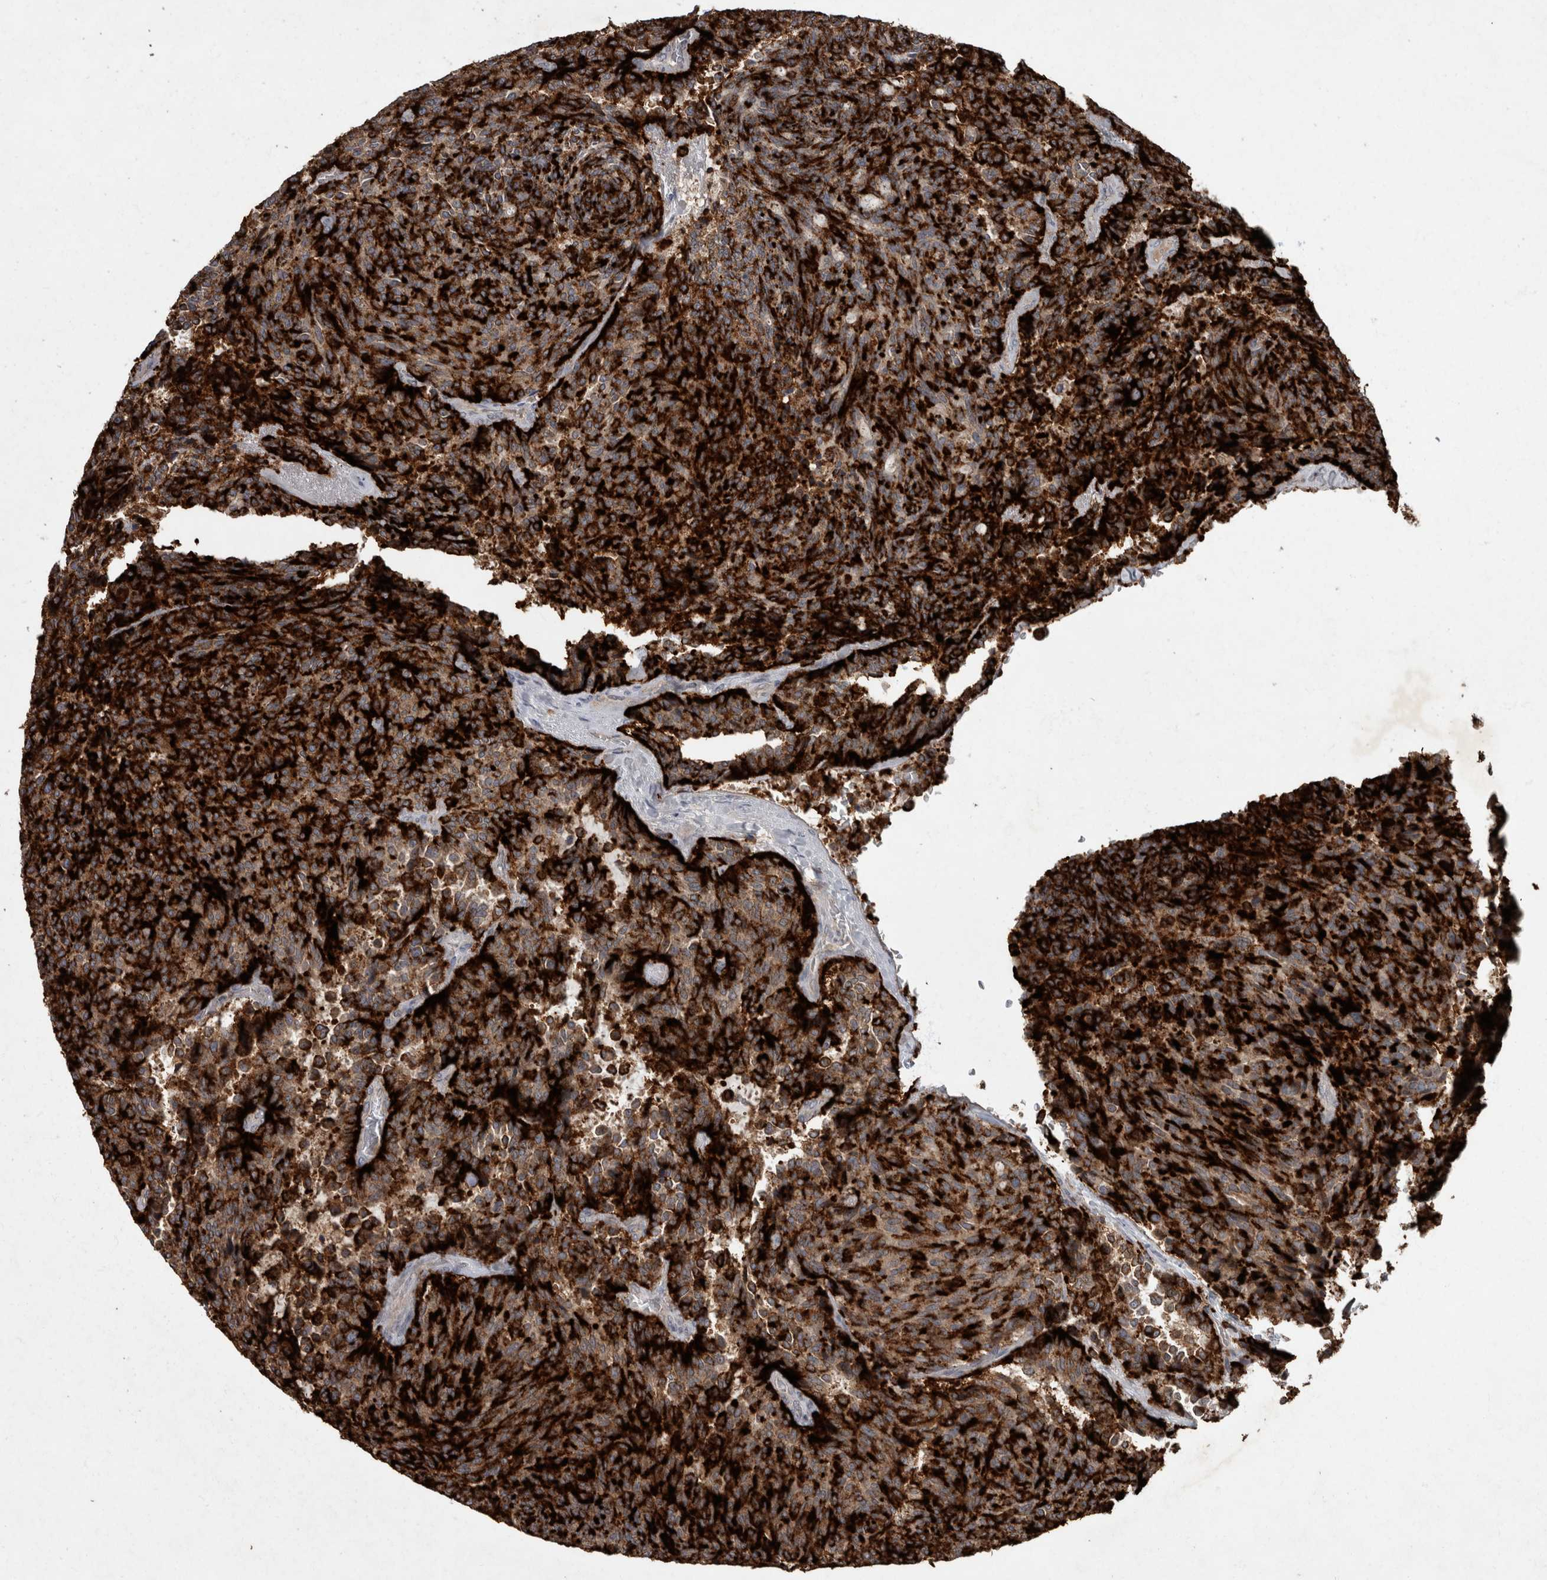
{"staining": {"intensity": "strong", "quantity": ">75%", "location": "cytoplasmic/membranous"}, "tissue": "carcinoid", "cell_type": "Tumor cells", "image_type": "cancer", "snomed": [{"axis": "morphology", "description": "Carcinoid, malignant, NOS"}, {"axis": "topography", "description": "Pancreas"}], "caption": "Immunohistochemical staining of malignant carcinoid demonstrates strong cytoplasmic/membranous protein positivity in approximately >75% of tumor cells.", "gene": "PPP1R3C", "patient": {"sex": "female", "age": 54}}